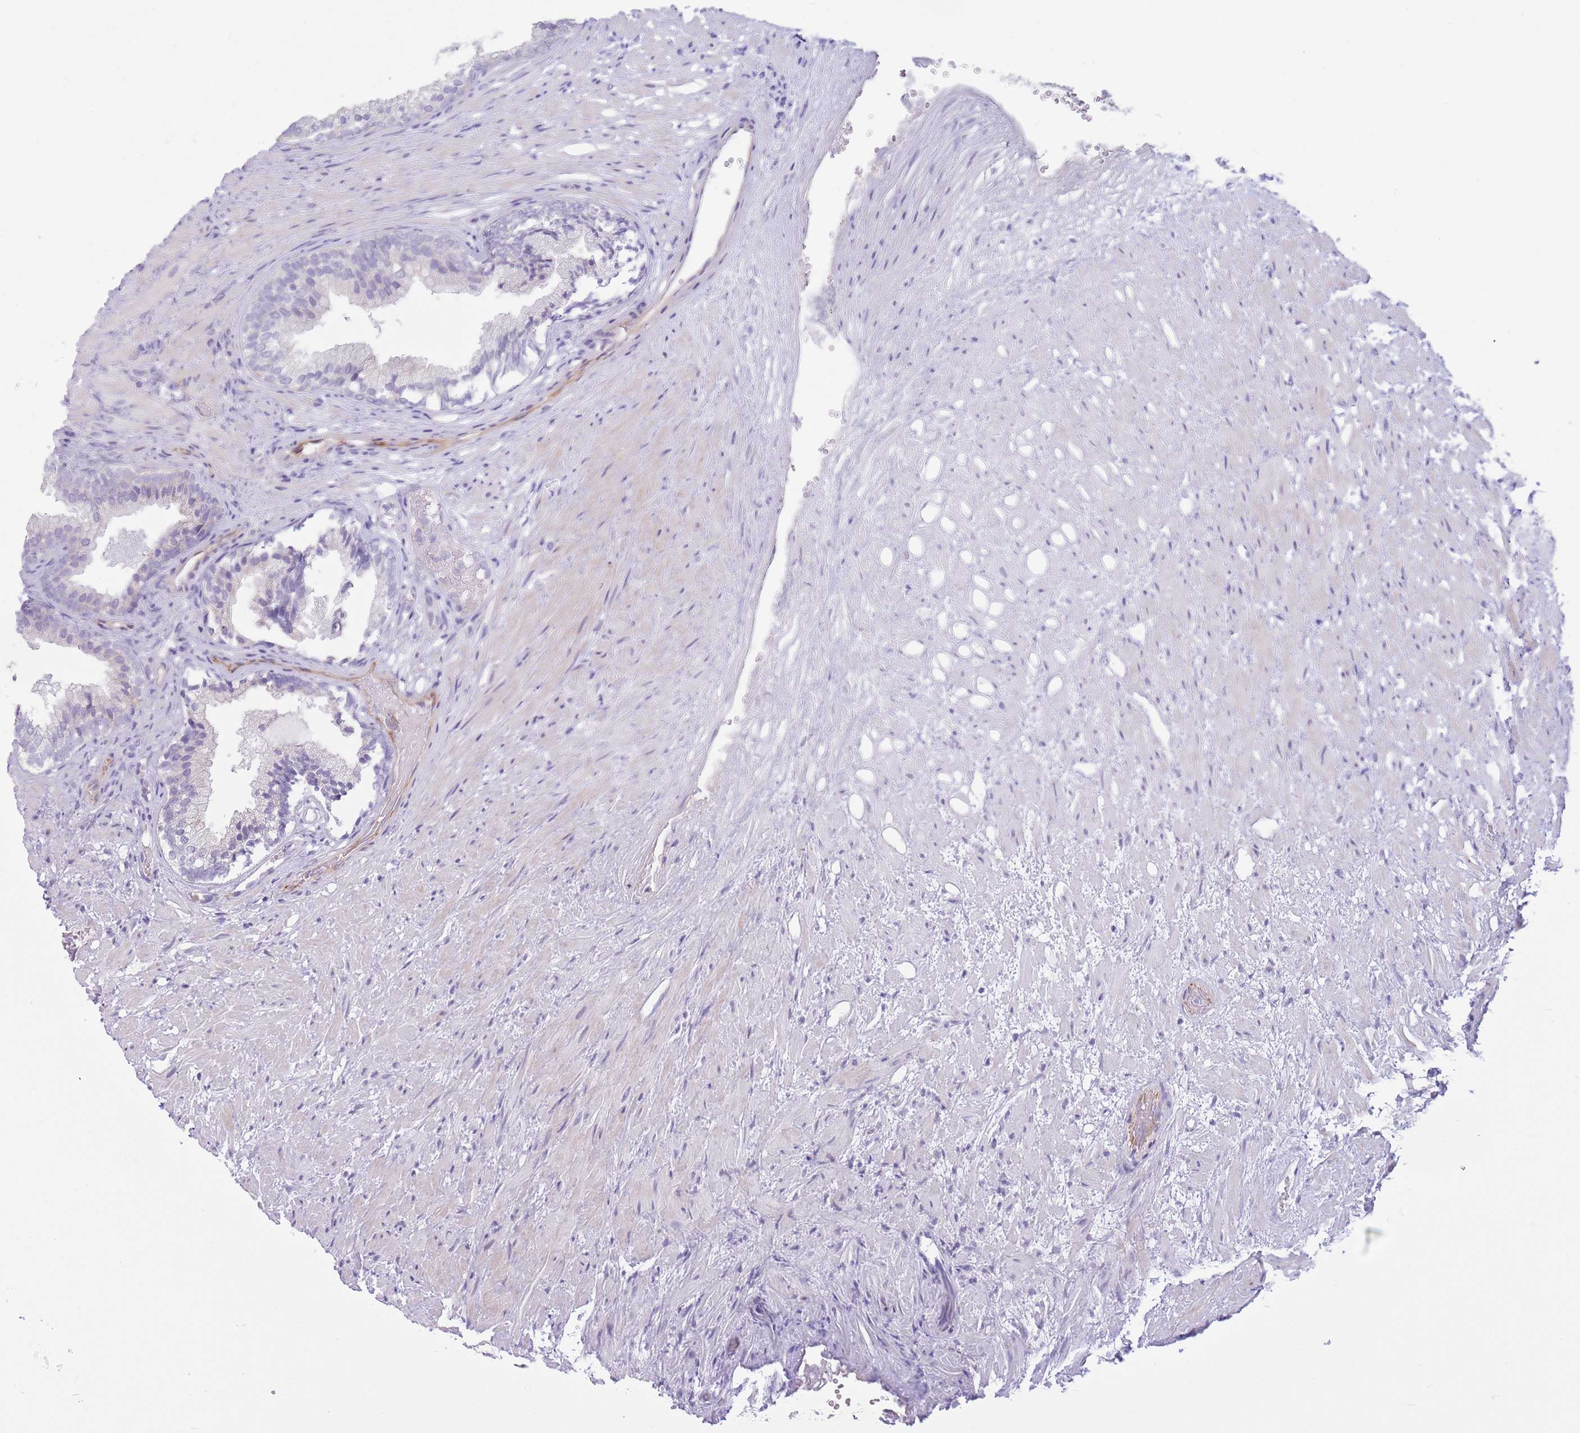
{"staining": {"intensity": "negative", "quantity": "none", "location": "none"}, "tissue": "prostate", "cell_type": "Glandular cells", "image_type": "normal", "snomed": [{"axis": "morphology", "description": "Normal tissue, NOS"}, {"axis": "topography", "description": "Prostate"}], "caption": "Immunohistochemical staining of unremarkable prostate exhibits no significant expression in glandular cells. (IHC, brightfield microscopy, high magnification).", "gene": "C20orf96", "patient": {"sex": "male", "age": 76}}